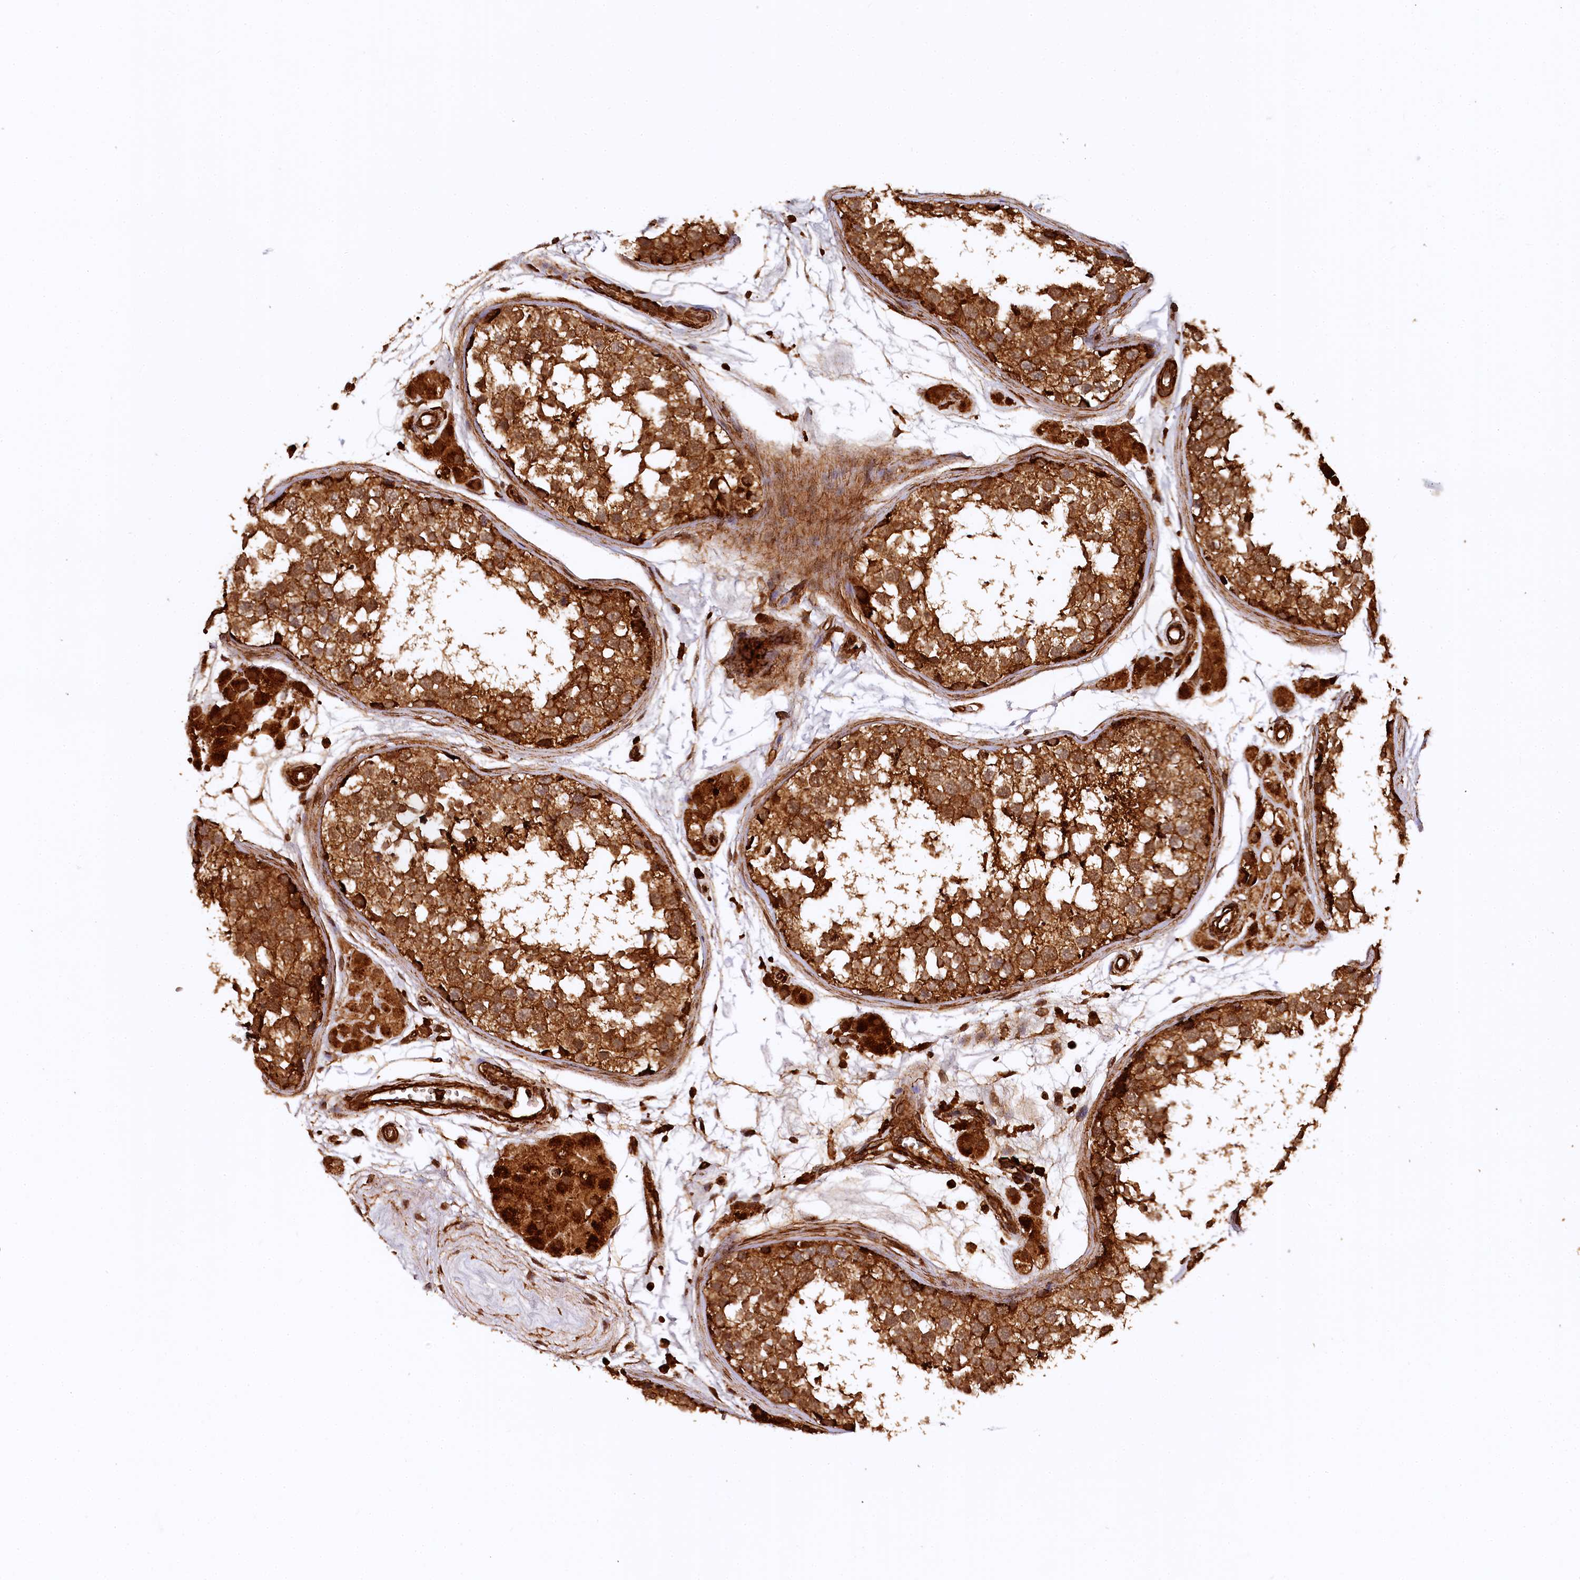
{"staining": {"intensity": "strong", "quantity": ">75%", "location": "cytoplasmic/membranous"}, "tissue": "testis", "cell_type": "Cells in seminiferous ducts", "image_type": "normal", "snomed": [{"axis": "morphology", "description": "Normal tissue, NOS"}, {"axis": "topography", "description": "Testis"}], "caption": "This histopathology image demonstrates immunohistochemistry (IHC) staining of benign testis, with high strong cytoplasmic/membranous expression in about >75% of cells in seminiferous ducts.", "gene": "STUB1", "patient": {"sex": "male", "age": 56}}